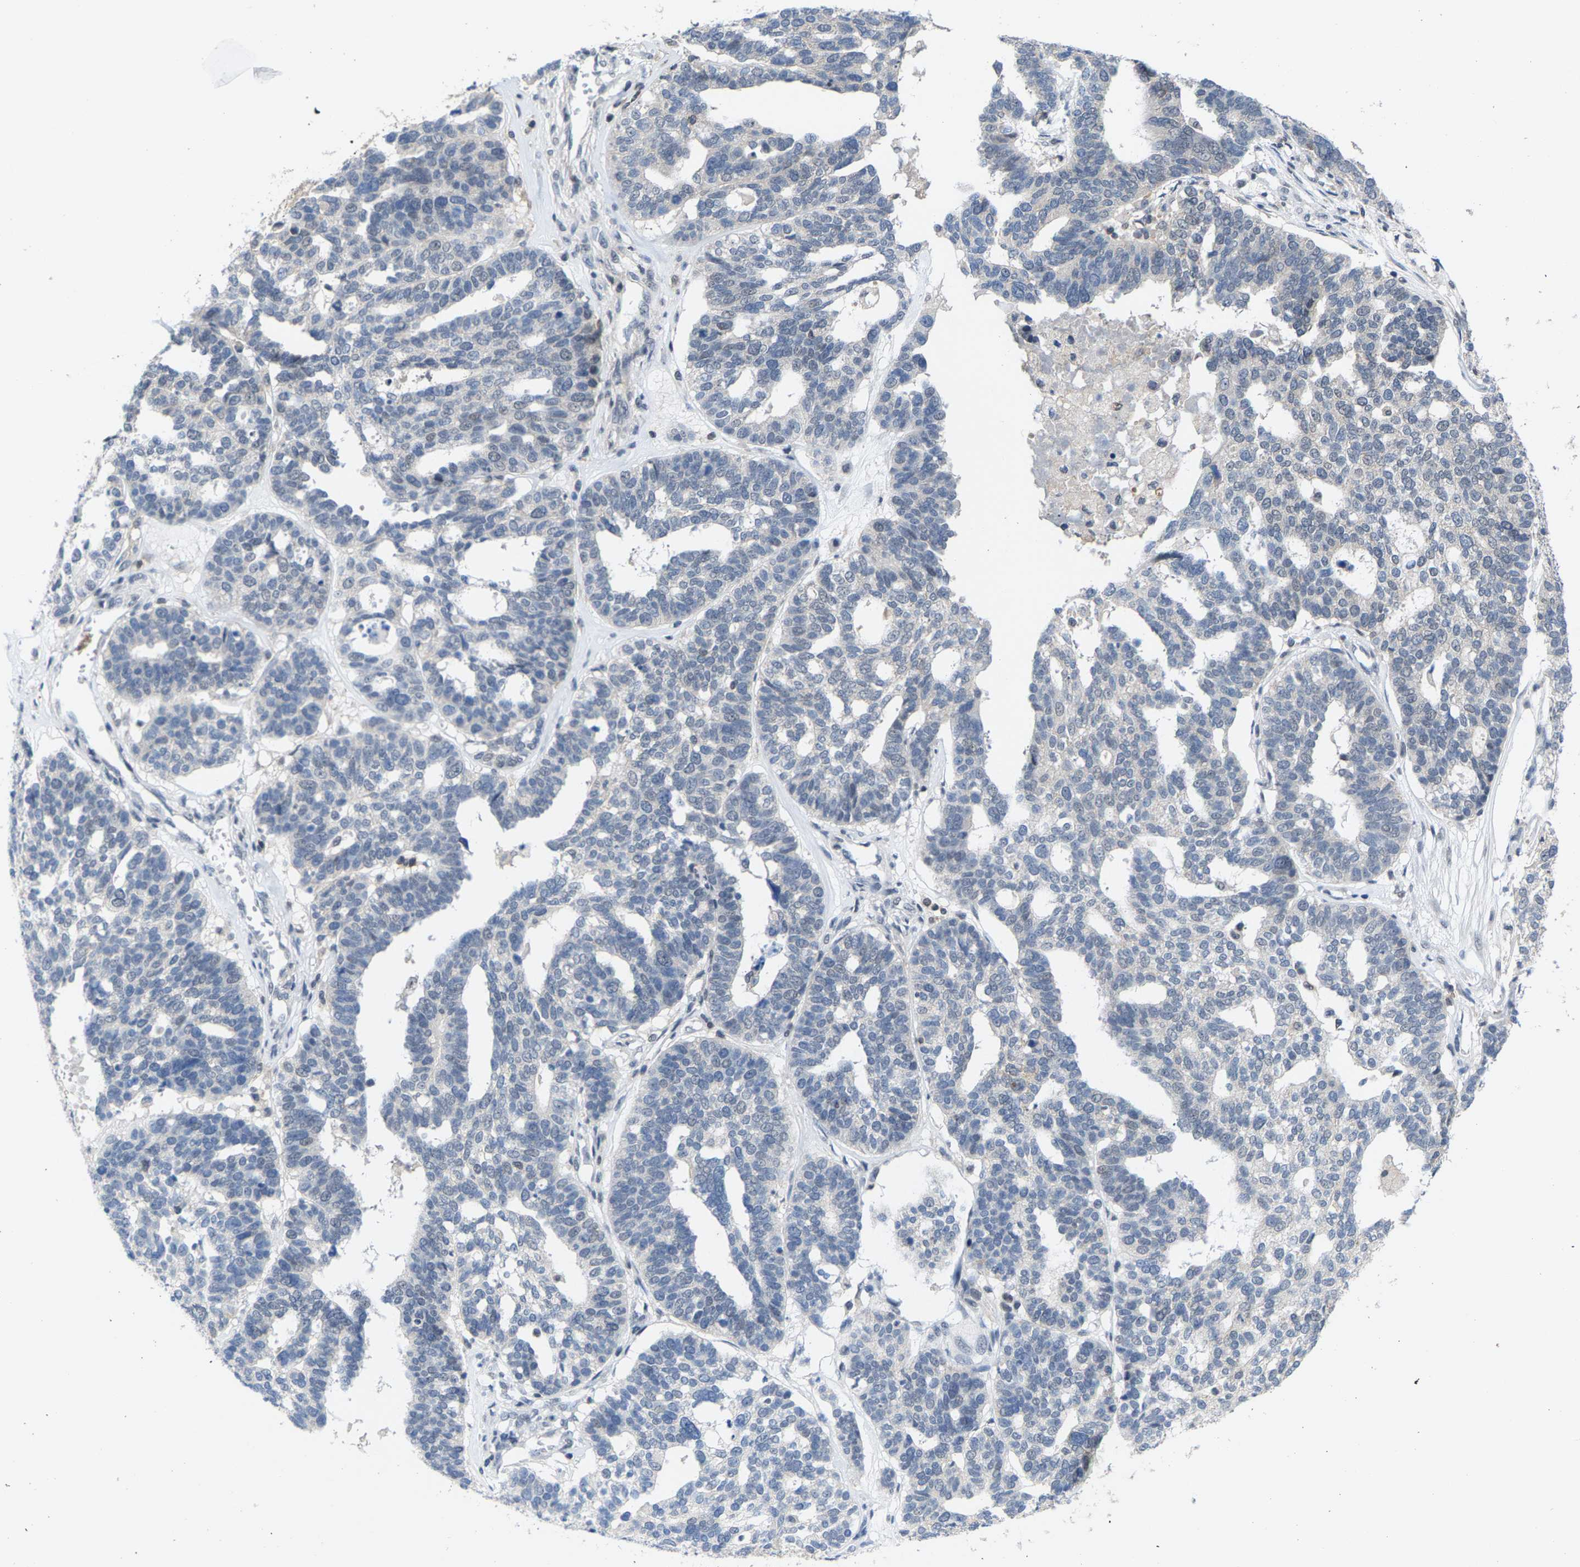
{"staining": {"intensity": "negative", "quantity": "none", "location": "none"}, "tissue": "ovarian cancer", "cell_type": "Tumor cells", "image_type": "cancer", "snomed": [{"axis": "morphology", "description": "Cystadenocarcinoma, serous, NOS"}, {"axis": "topography", "description": "Ovary"}], "caption": "This is a photomicrograph of immunohistochemistry (IHC) staining of ovarian cancer, which shows no staining in tumor cells. The staining was performed using DAB (3,3'-diaminobenzidine) to visualize the protein expression in brown, while the nuclei were stained in blue with hematoxylin (Magnification: 20x).", "gene": "FGD3", "patient": {"sex": "female", "age": 59}}